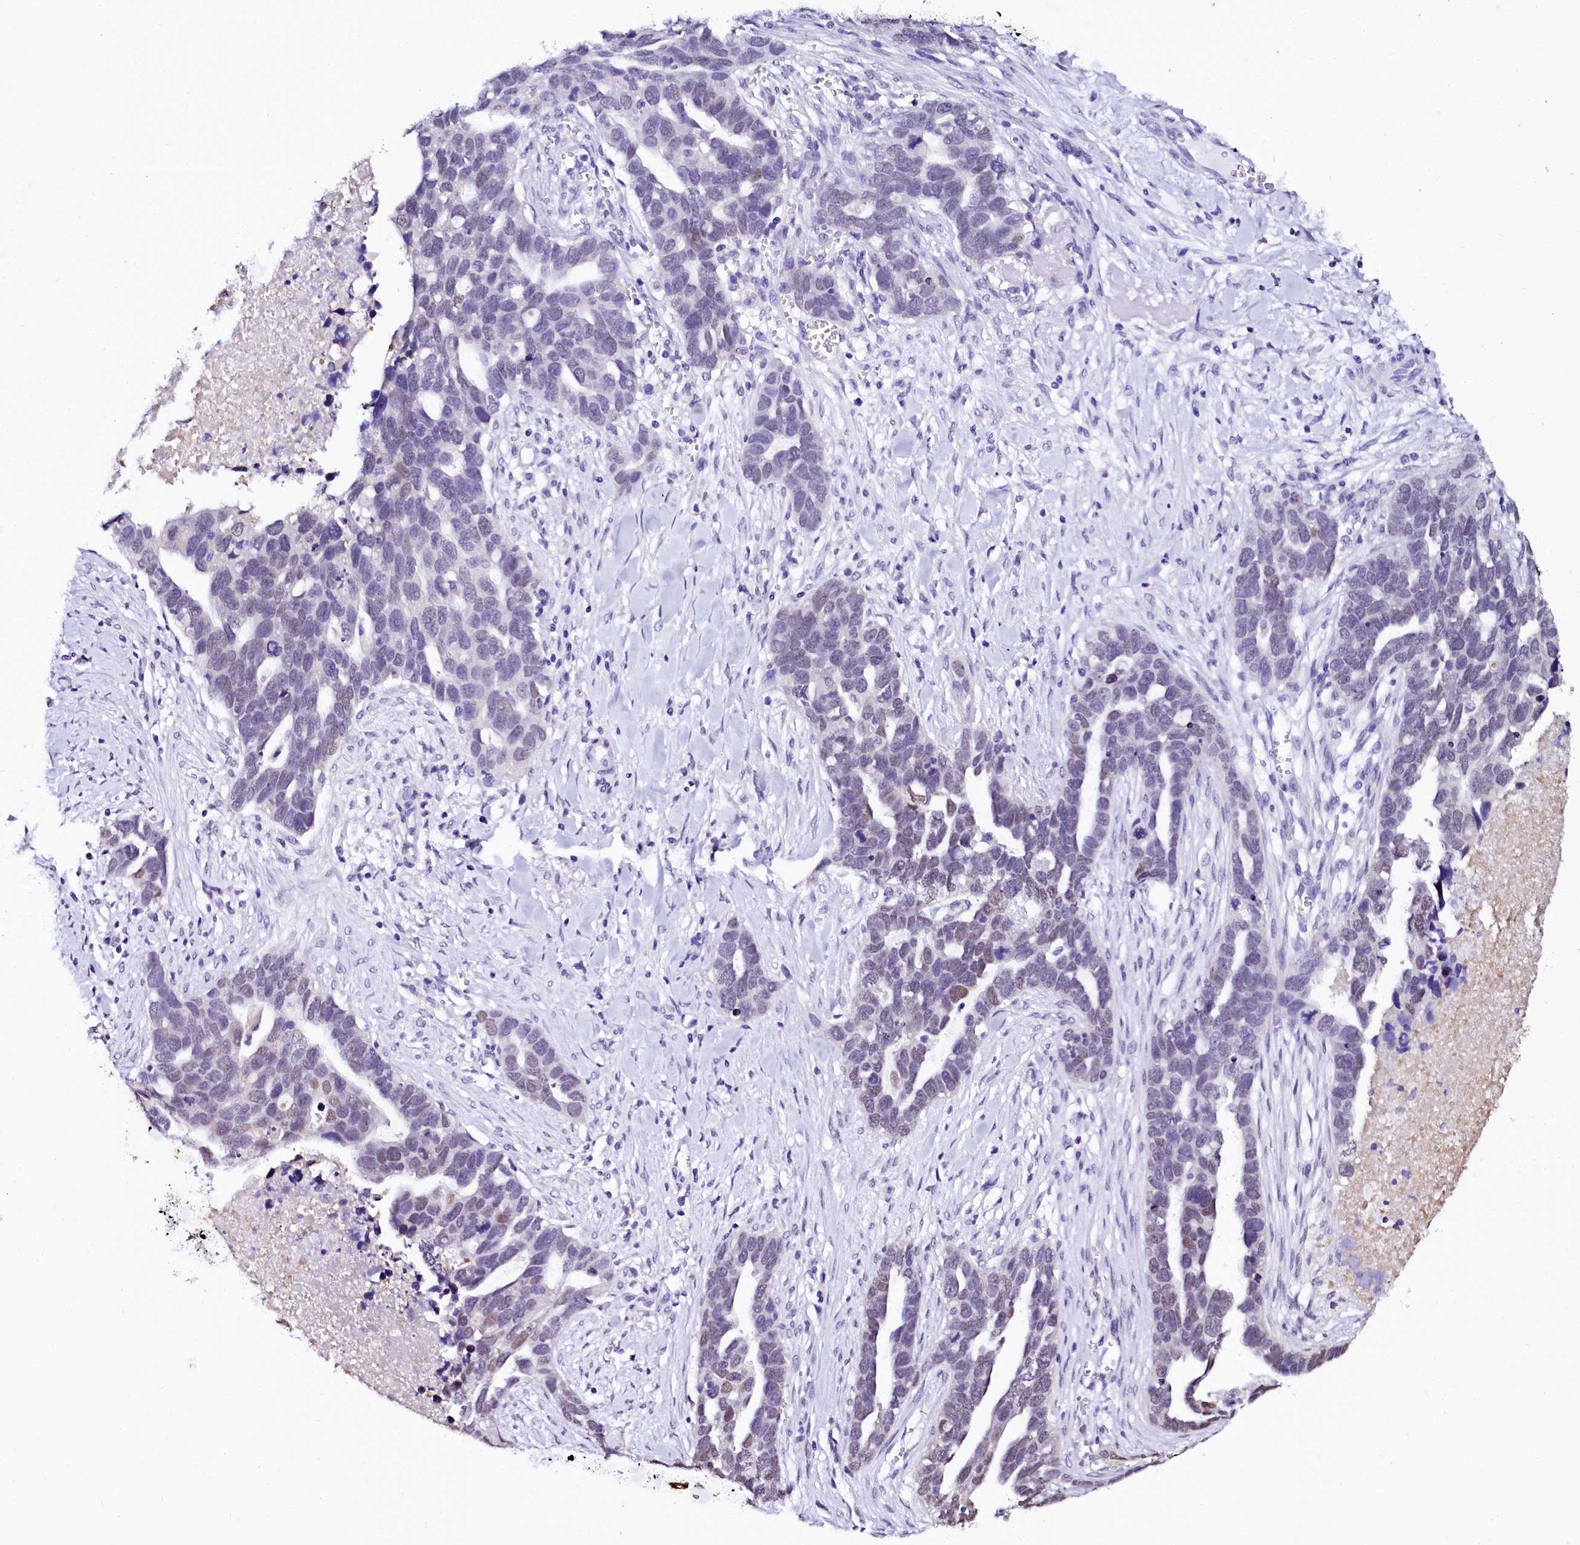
{"staining": {"intensity": "negative", "quantity": "none", "location": "none"}, "tissue": "ovarian cancer", "cell_type": "Tumor cells", "image_type": "cancer", "snomed": [{"axis": "morphology", "description": "Cystadenocarcinoma, serous, NOS"}, {"axis": "topography", "description": "Ovary"}], "caption": "An immunohistochemistry image of ovarian serous cystadenocarcinoma is shown. There is no staining in tumor cells of ovarian serous cystadenocarcinoma.", "gene": "SORD", "patient": {"sex": "female", "age": 54}}